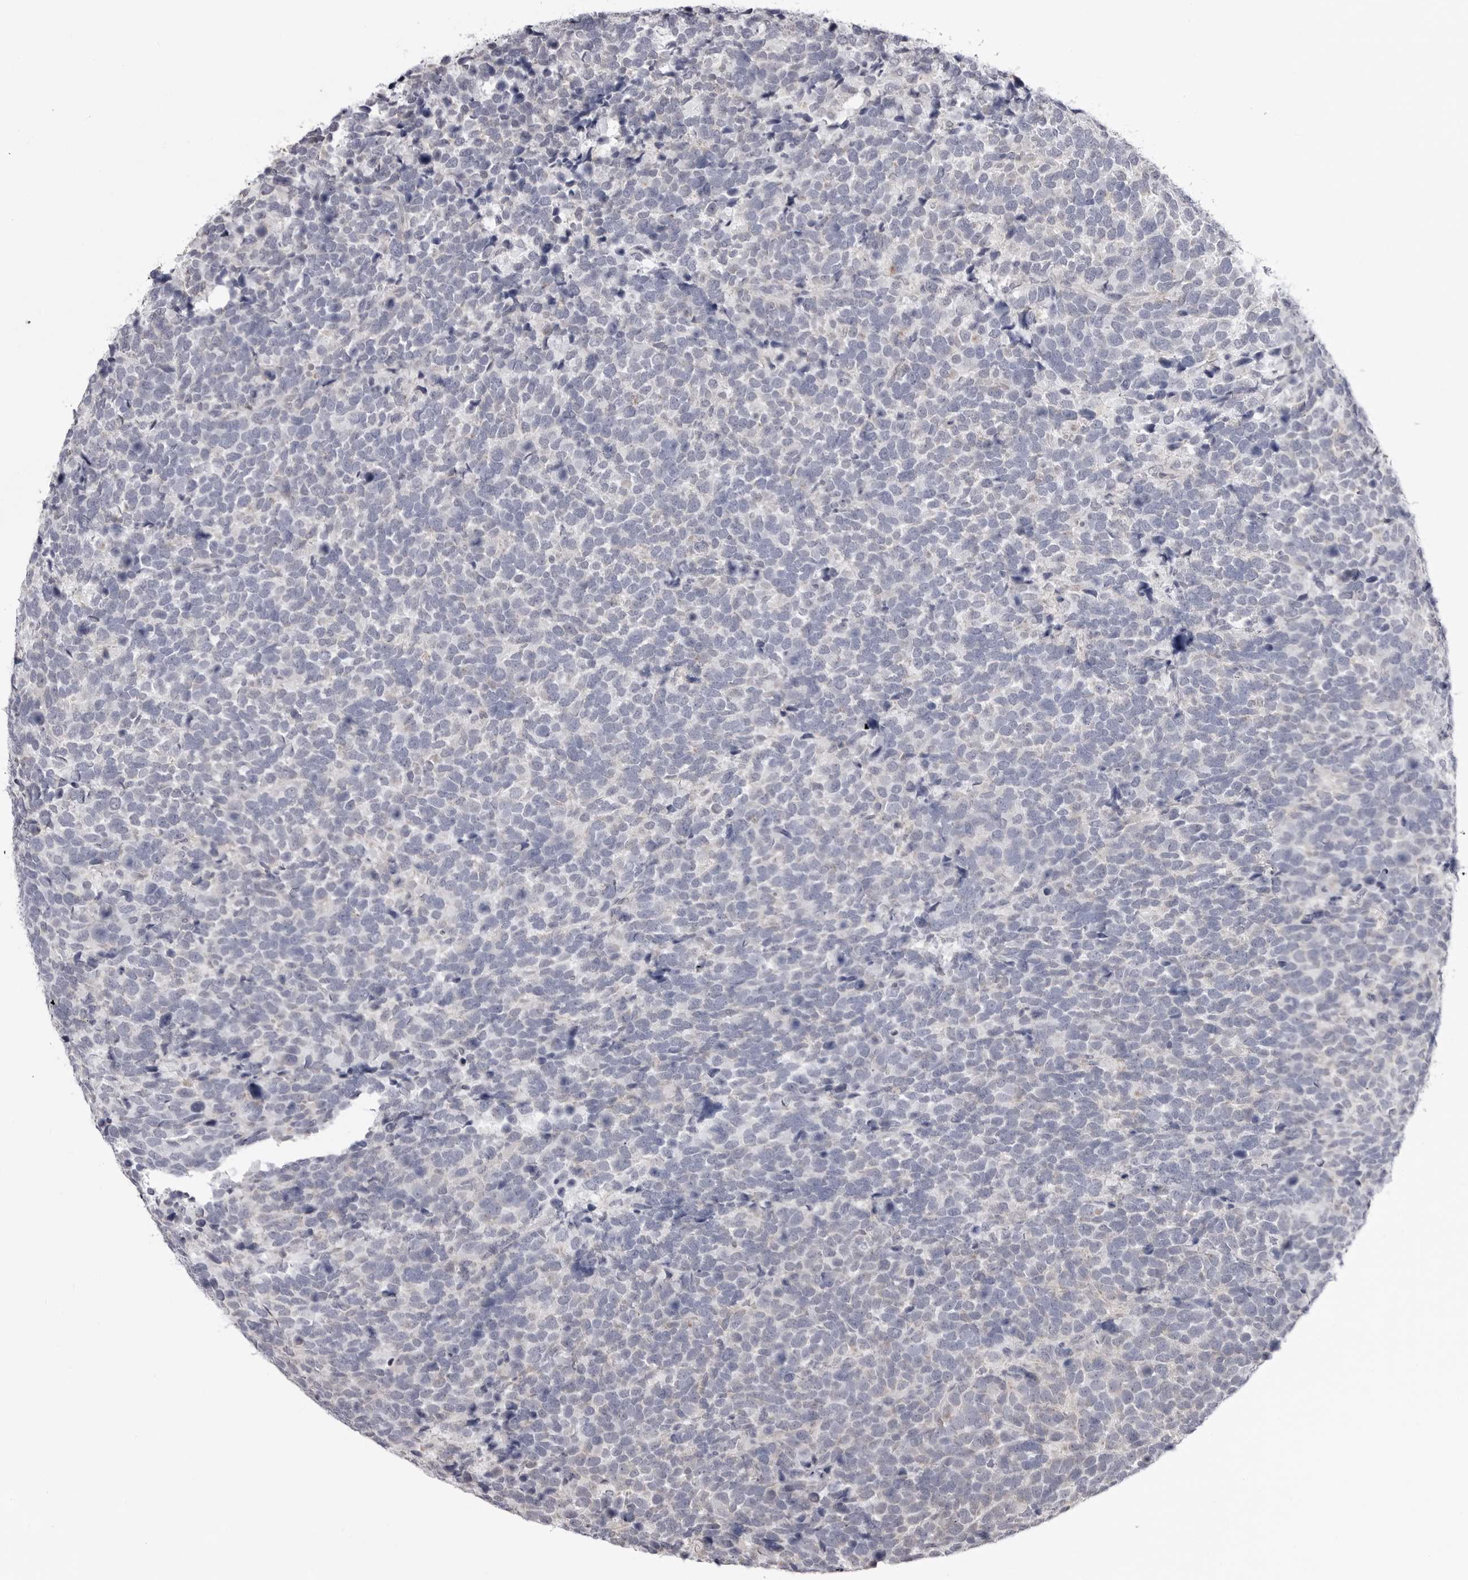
{"staining": {"intensity": "negative", "quantity": "none", "location": "none"}, "tissue": "urothelial cancer", "cell_type": "Tumor cells", "image_type": "cancer", "snomed": [{"axis": "morphology", "description": "Urothelial carcinoma, High grade"}, {"axis": "topography", "description": "Urinary bladder"}], "caption": "An image of urothelial cancer stained for a protein demonstrates no brown staining in tumor cells.", "gene": "FH", "patient": {"sex": "female", "age": 82}}